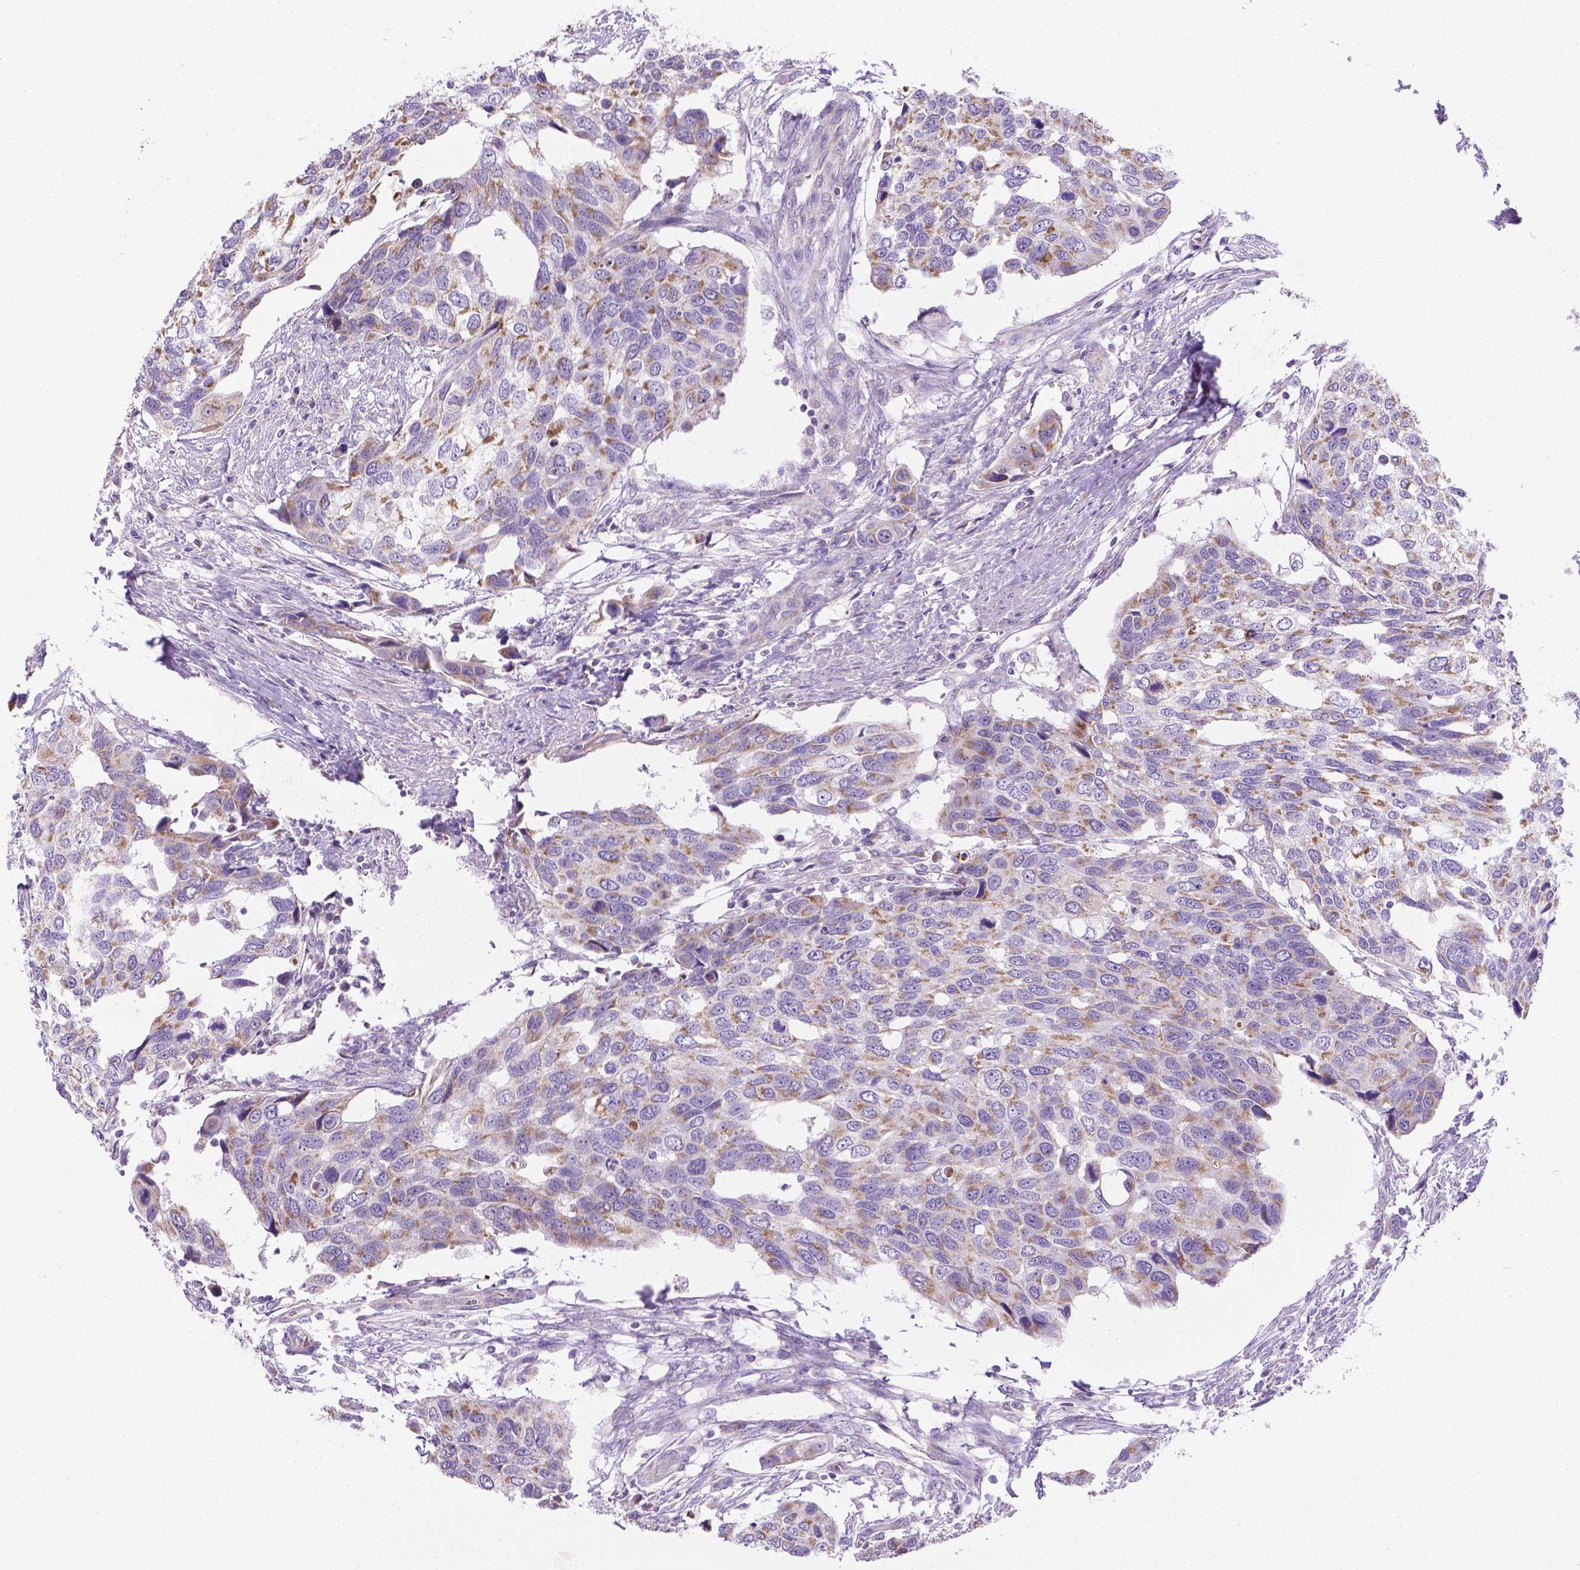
{"staining": {"intensity": "moderate", "quantity": "25%-75%", "location": "cytoplasmic/membranous"}, "tissue": "urothelial cancer", "cell_type": "Tumor cells", "image_type": "cancer", "snomed": [{"axis": "morphology", "description": "Urothelial carcinoma, High grade"}, {"axis": "topography", "description": "Urinary bladder"}], "caption": "Immunohistochemistry (IHC) (DAB) staining of urothelial carcinoma (high-grade) demonstrates moderate cytoplasmic/membranous protein positivity in approximately 25%-75% of tumor cells.", "gene": "CSPG5", "patient": {"sex": "male", "age": 60}}